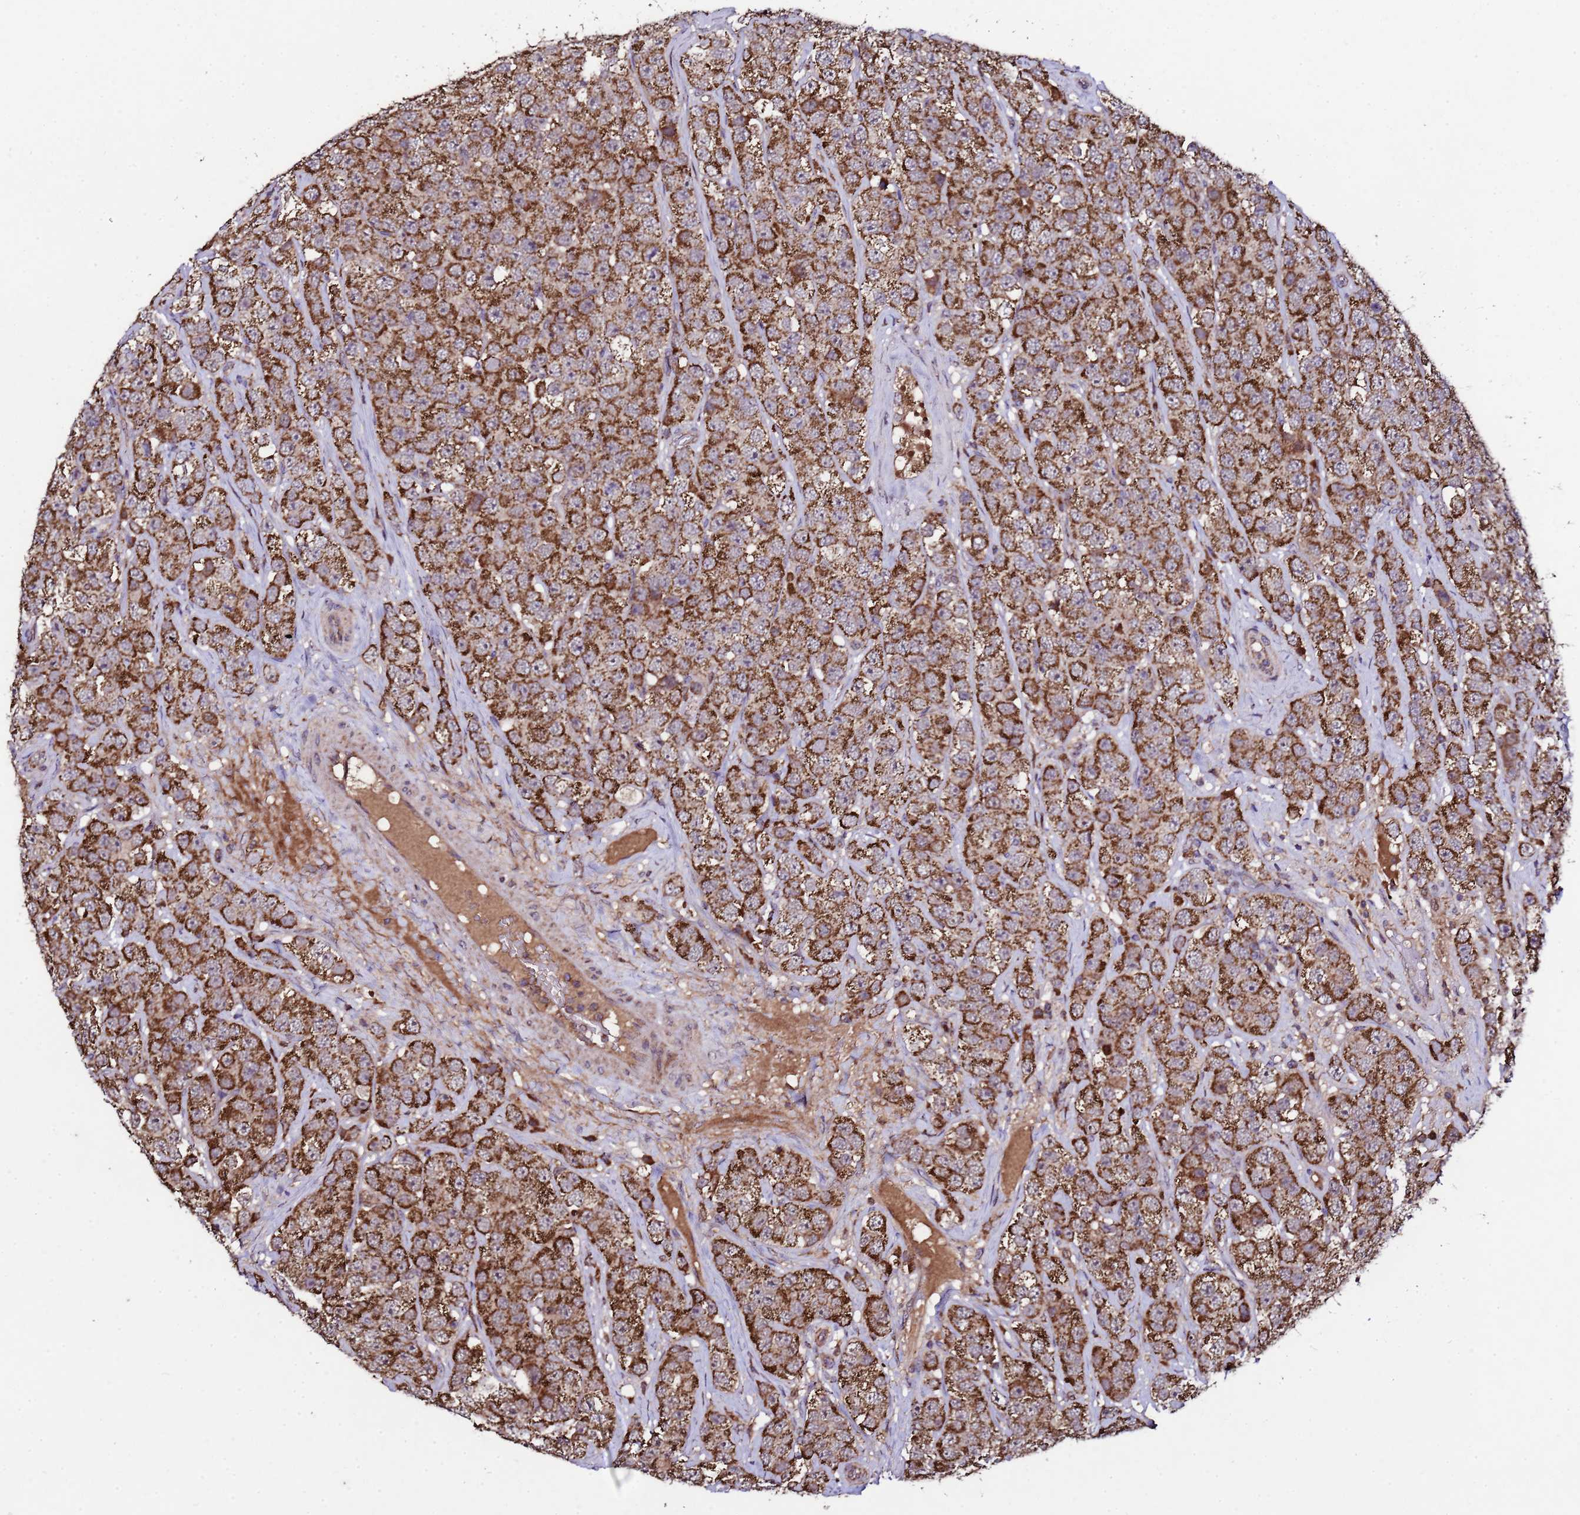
{"staining": {"intensity": "strong", "quantity": ">75%", "location": "cytoplasmic/membranous"}, "tissue": "testis cancer", "cell_type": "Tumor cells", "image_type": "cancer", "snomed": [{"axis": "morphology", "description": "Seminoma, NOS"}, {"axis": "topography", "description": "Testis"}], "caption": "An image of human seminoma (testis) stained for a protein displays strong cytoplasmic/membranous brown staining in tumor cells. Ihc stains the protein of interest in brown and the nuclei are stained blue.", "gene": "HSPBAP1", "patient": {"sex": "male", "age": 28}}